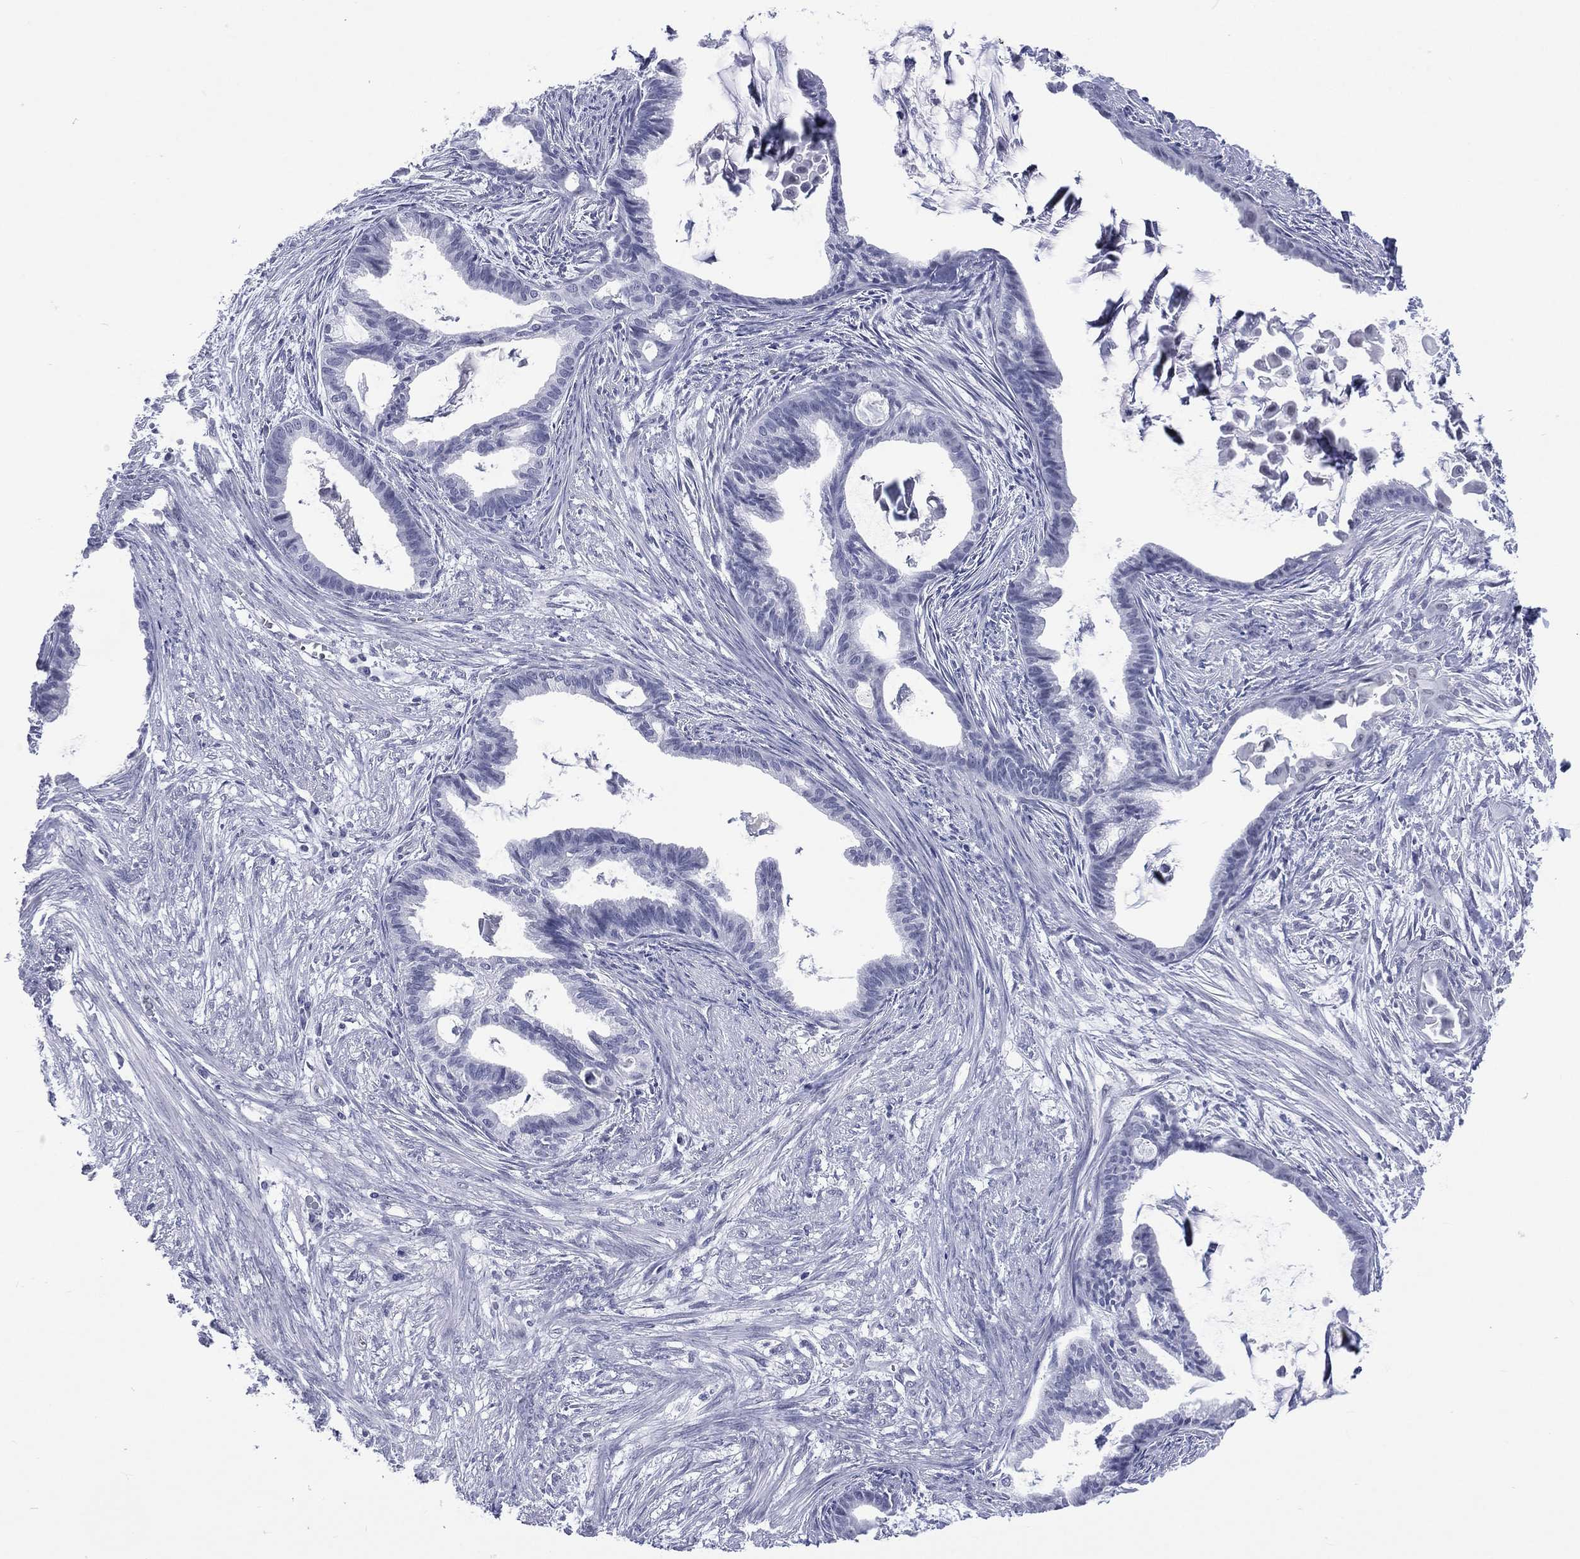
{"staining": {"intensity": "negative", "quantity": "none", "location": "none"}, "tissue": "endometrial cancer", "cell_type": "Tumor cells", "image_type": "cancer", "snomed": [{"axis": "morphology", "description": "Adenocarcinoma, NOS"}, {"axis": "topography", "description": "Endometrium"}], "caption": "Immunohistochemical staining of endometrial cancer demonstrates no significant staining in tumor cells.", "gene": "SSX1", "patient": {"sex": "female", "age": 86}}